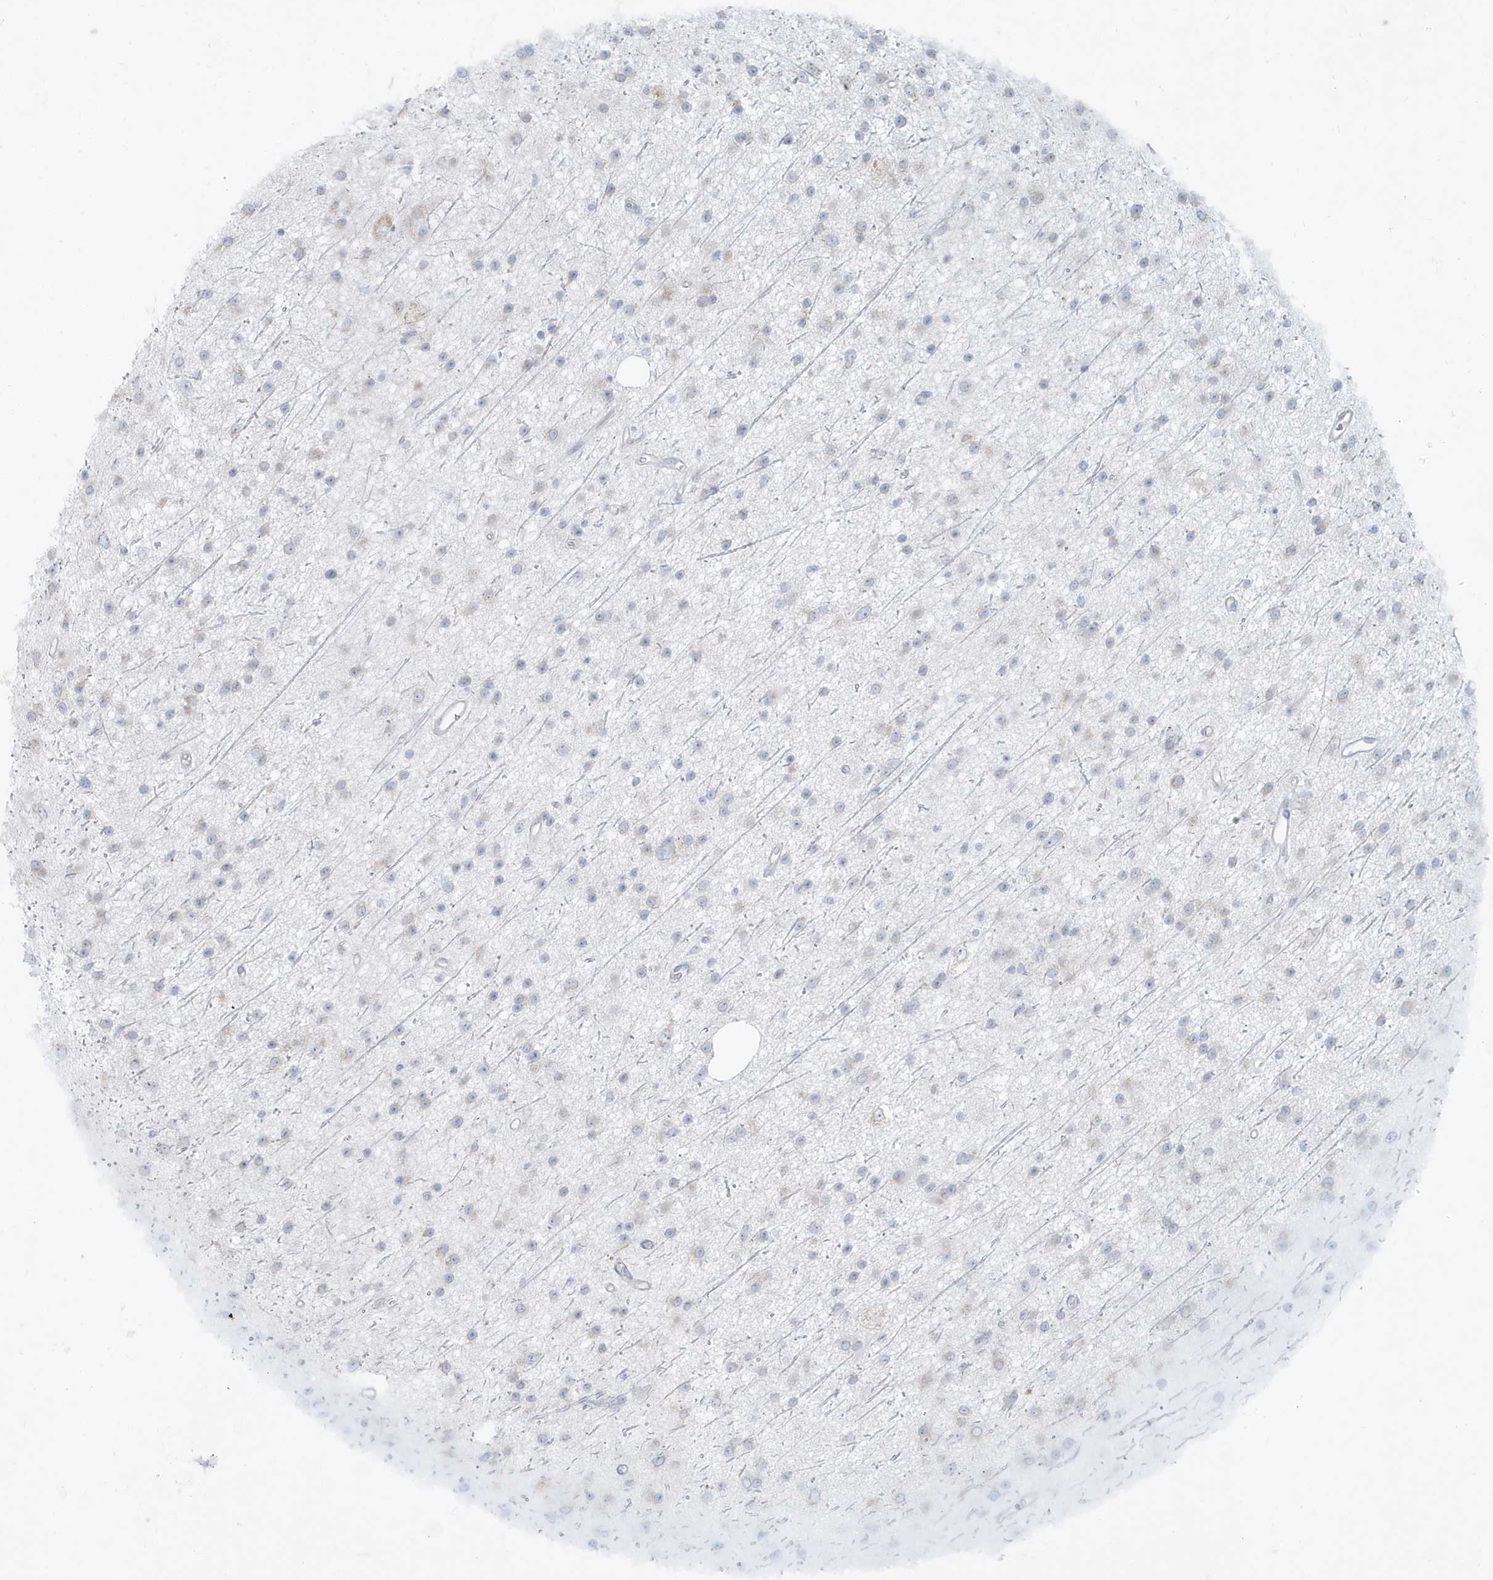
{"staining": {"intensity": "negative", "quantity": "none", "location": "none"}, "tissue": "glioma", "cell_type": "Tumor cells", "image_type": "cancer", "snomed": [{"axis": "morphology", "description": "Glioma, malignant, Low grade"}, {"axis": "topography", "description": "Cerebral cortex"}], "caption": "Immunohistochemistry photomicrograph of neoplastic tissue: human malignant low-grade glioma stained with DAB exhibits no significant protein positivity in tumor cells.", "gene": "CCNJ", "patient": {"sex": "female", "age": 39}}